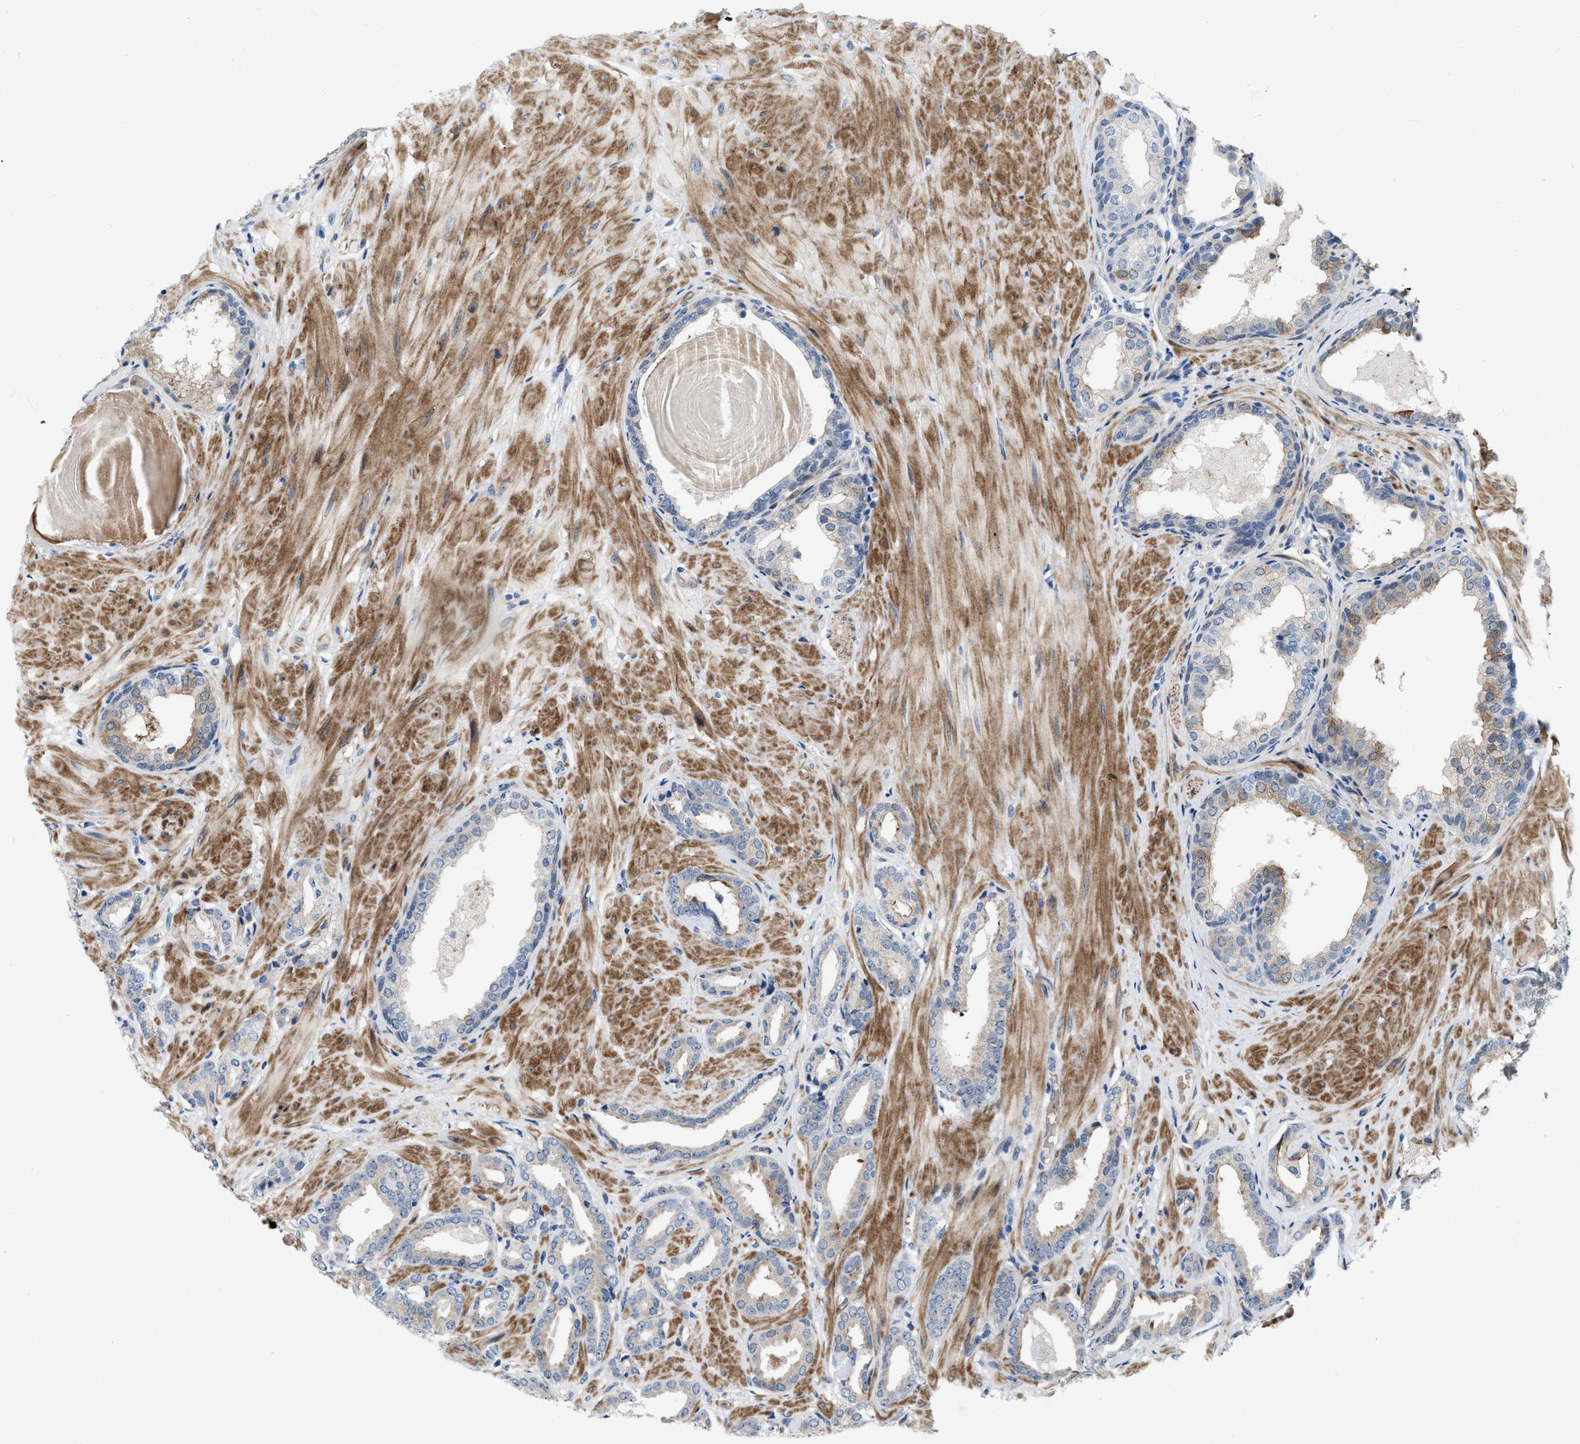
{"staining": {"intensity": "negative", "quantity": "none", "location": "none"}, "tissue": "prostate cancer", "cell_type": "Tumor cells", "image_type": "cancer", "snomed": [{"axis": "morphology", "description": "Adenocarcinoma, Low grade"}, {"axis": "topography", "description": "Prostate"}], "caption": "Photomicrograph shows no protein staining in tumor cells of adenocarcinoma (low-grade) (prostate) tissue.", "gene": "POLR1F", "patient": {"sex": "male", "age": 53}}